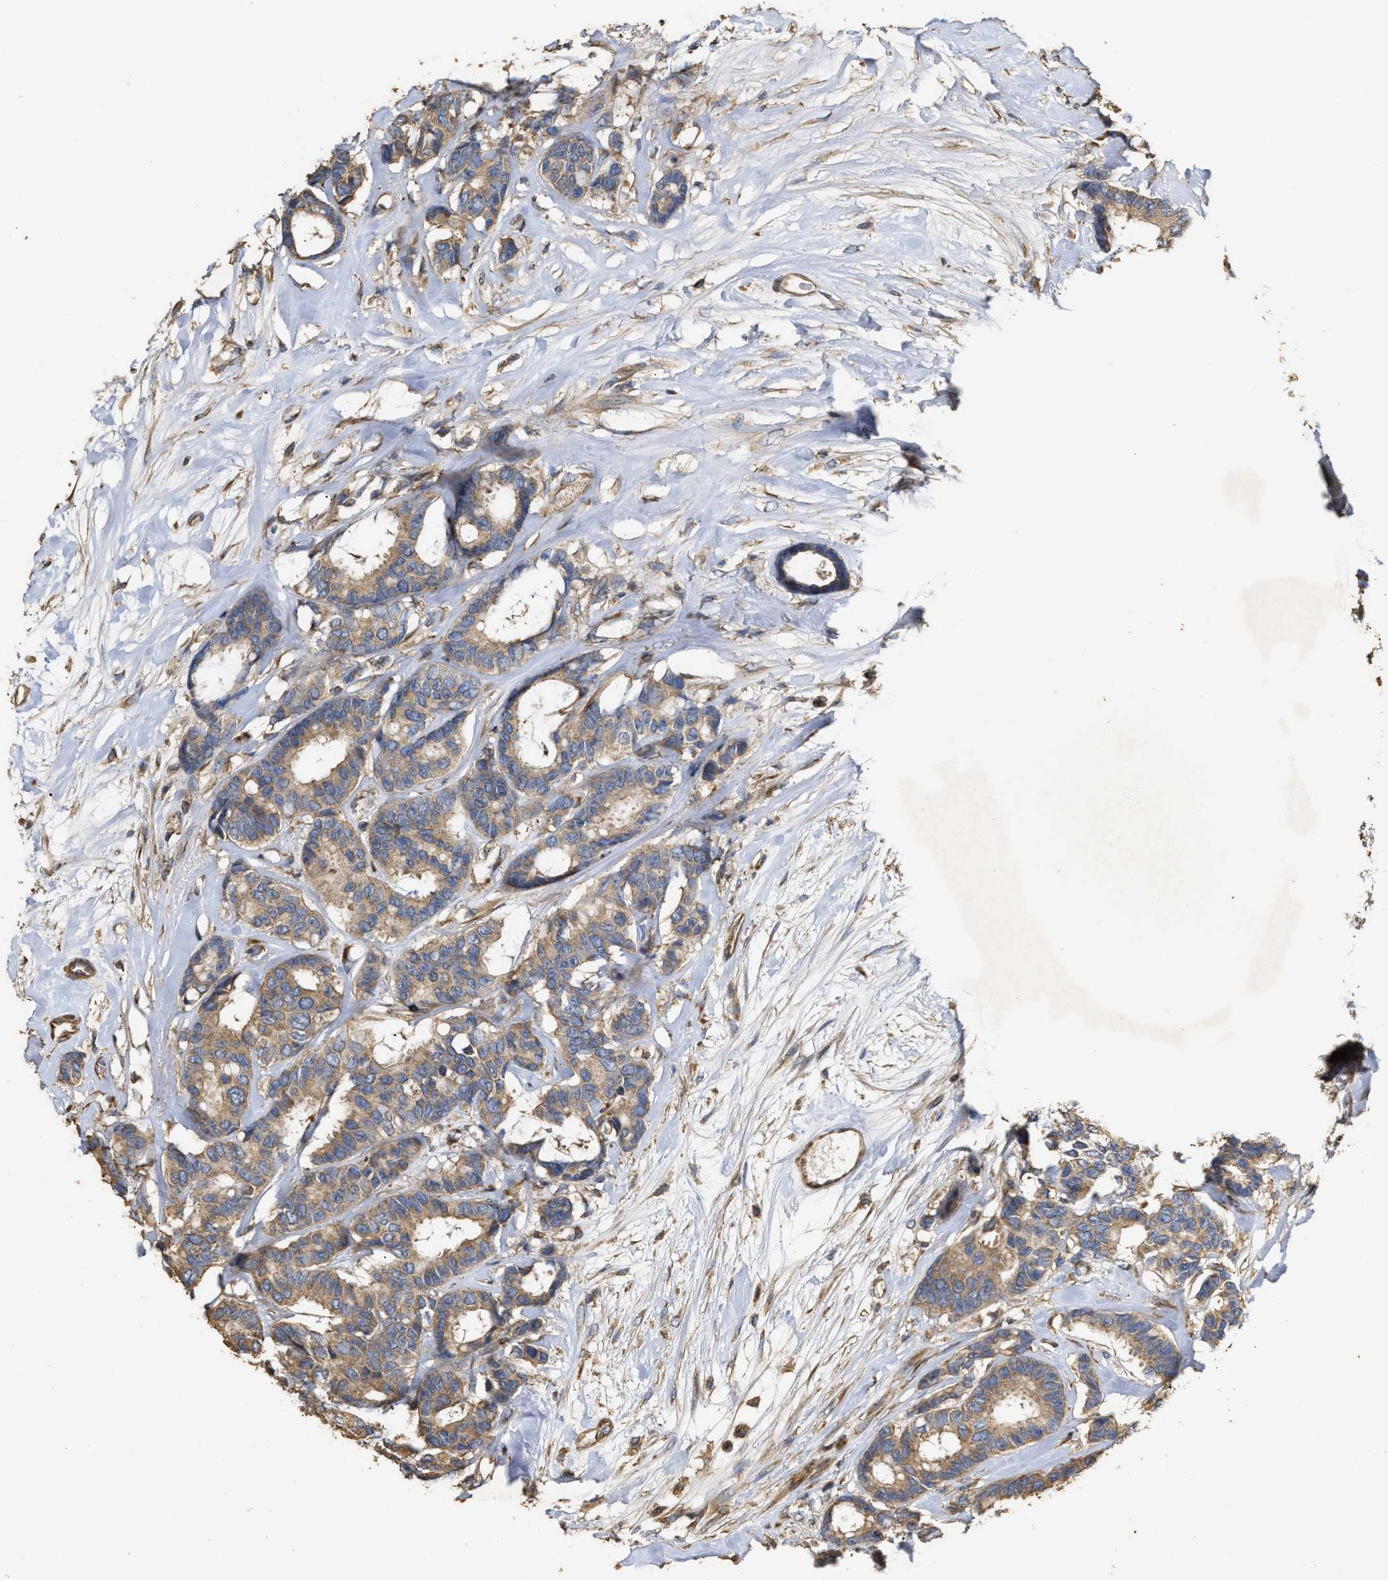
{"staining": {"intensity": "weak", "quantity": ">75%", "location": "cytoplasmic/membranous"}, "tissue": "breast cancer", "cell_type": "Tumor cells", "image_type": "cancer", "snomed": [{"axis": "morphology", "description": "Duct carcinoma"}, {"axis": "topography", "description": "Breast"}], "caption": "Protein staining demonstrates weak cytoplasmic/membranous positivity in approximately >75% of tumor cells in breast invasive ductal carcinoma. The staining is performed using DAB (3,3'-diaminobenzidine) brown chromogen to label protein expression. The nuclei are counter-stained blue using hematoxylin.", "gene": "NAV1", "patient": {"sex": "female", "age": 87}}